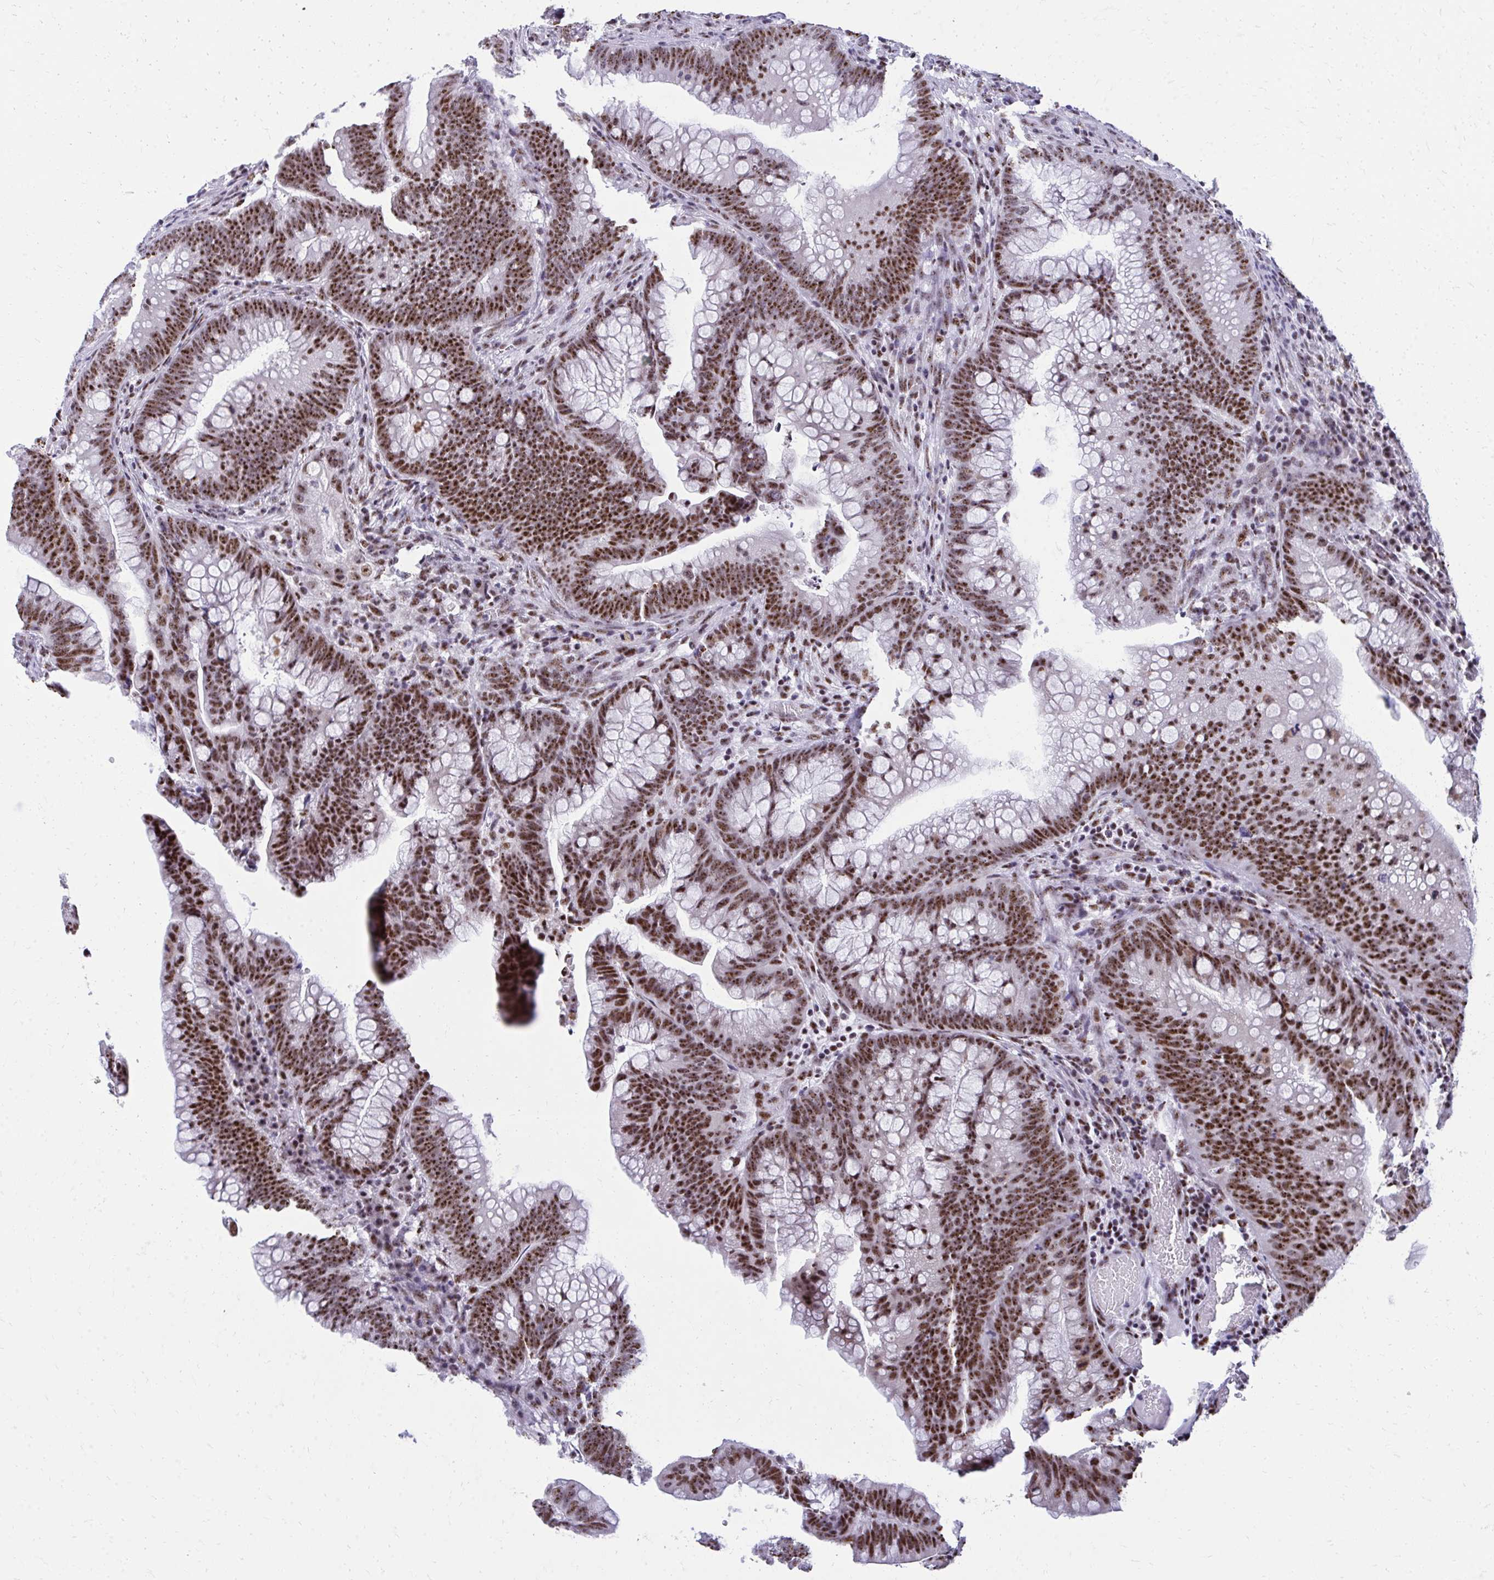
{"staining": {"intensity": "strong", "quantity": ">75%", "location": "nuclear"}, "tissue": "colorectal cancer", "cell_type": "Tumor cells", "image_type": "cancer", "snomed": [{"axis": "morphology", "description": "Adenocarcinoma, NOS"}, {"axis": "topography", "description": "Colon"}], "caption": "A high amount of strong nuclear expression is present in about >75% of tumor cells in colorectal adenocarcinoma tissue.", "gene": "PELP1", "patient": {"sex": "male", "age": 62}}